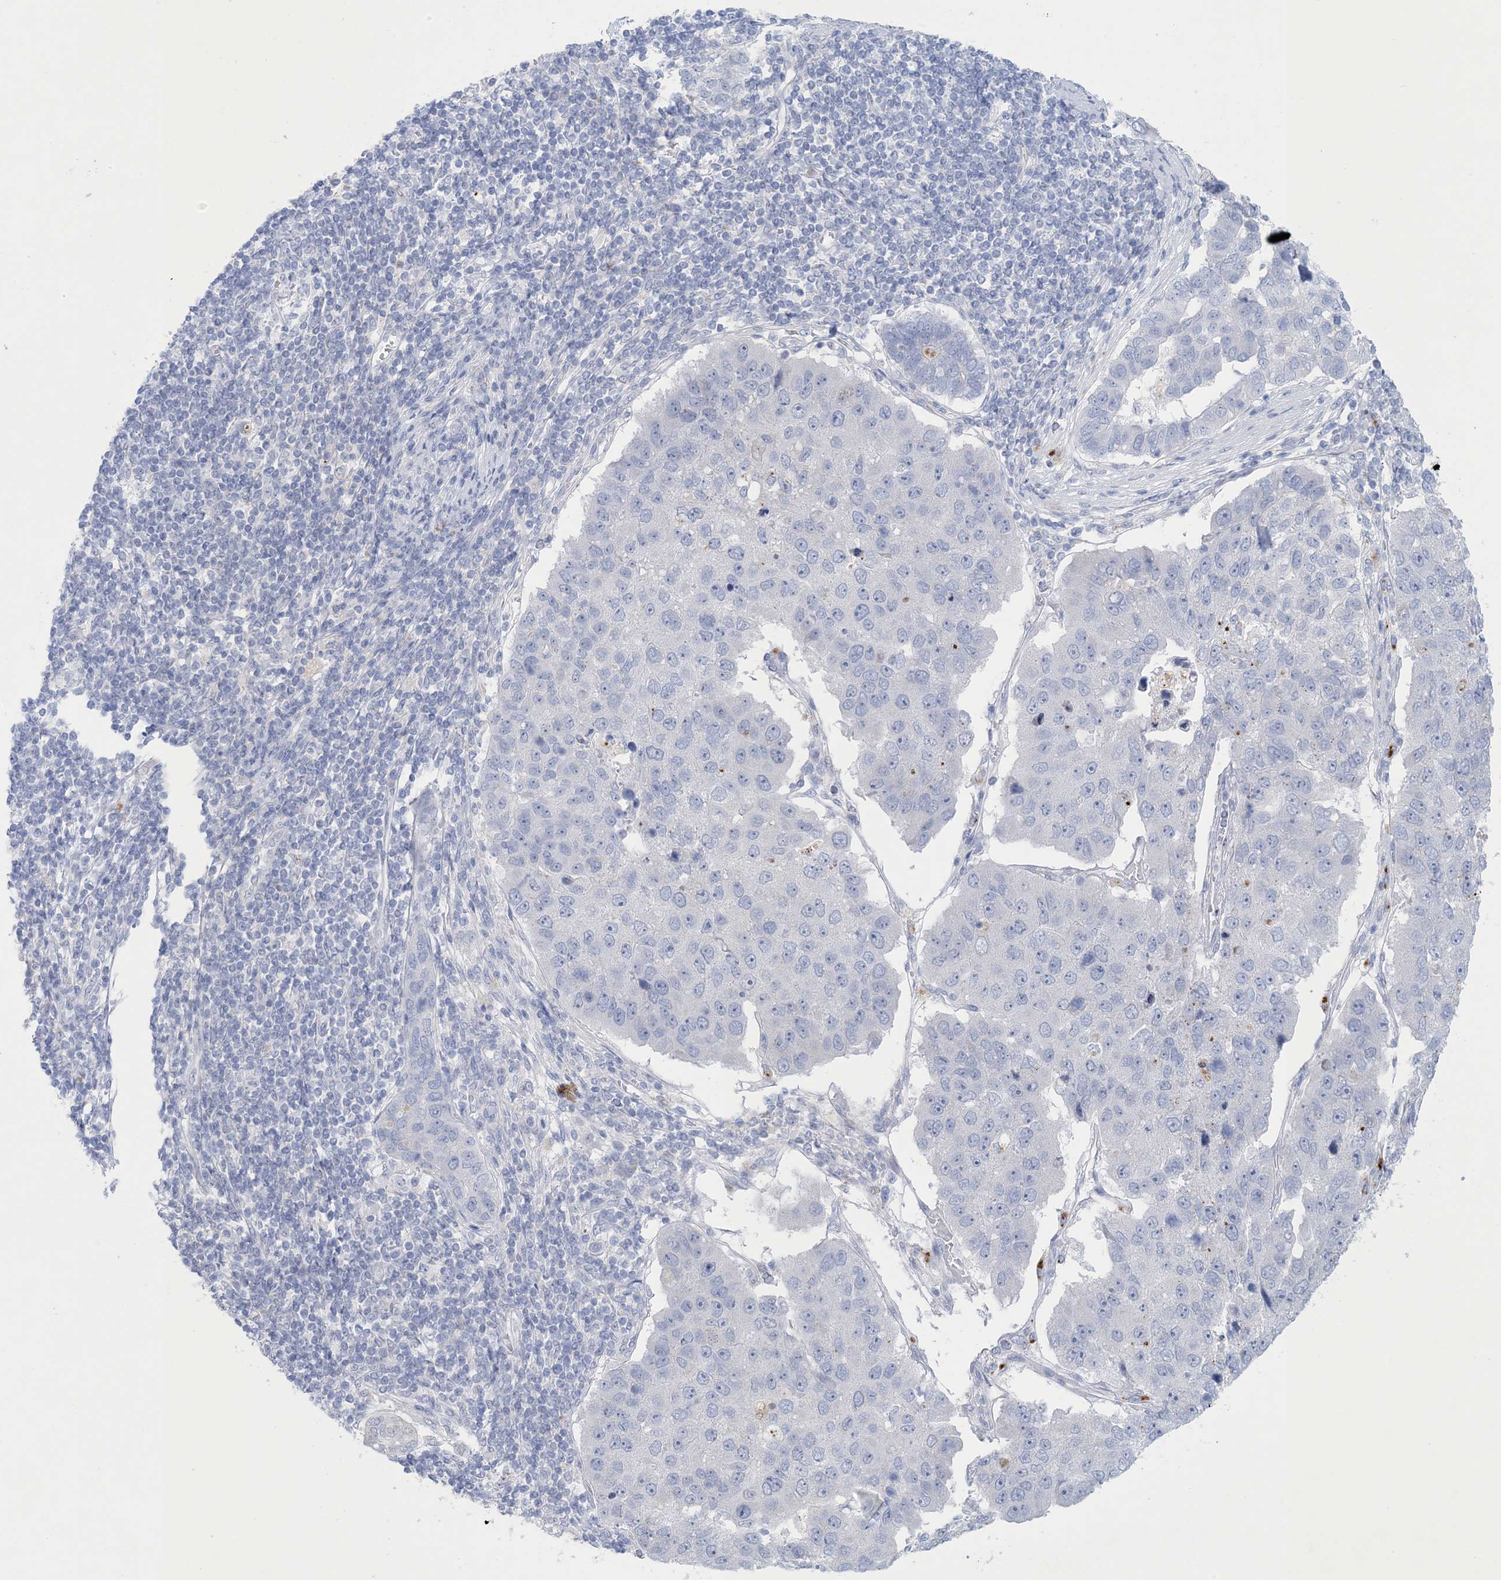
{"staining": {"intensity": "negative", "quantity": "none", "location": "none"}, "tissue": "pancreatic cancer", "cell_type": "Tumor cells", "image_type": "cancer", "snomed": [{"axis": "morphology", "description": "Adenocarcinoma, NOS"}, {"axis": "topography", "description": "Pancreas"}], "caption": "A high-resolution image shows immunohistochemistry (IHC) staining of adenocarcinoma (pancreatic), which demonstrates no significant positivity in tumor cells.", "gene": "GABRG1", "patient": {"sex": "female", "age": 61}}